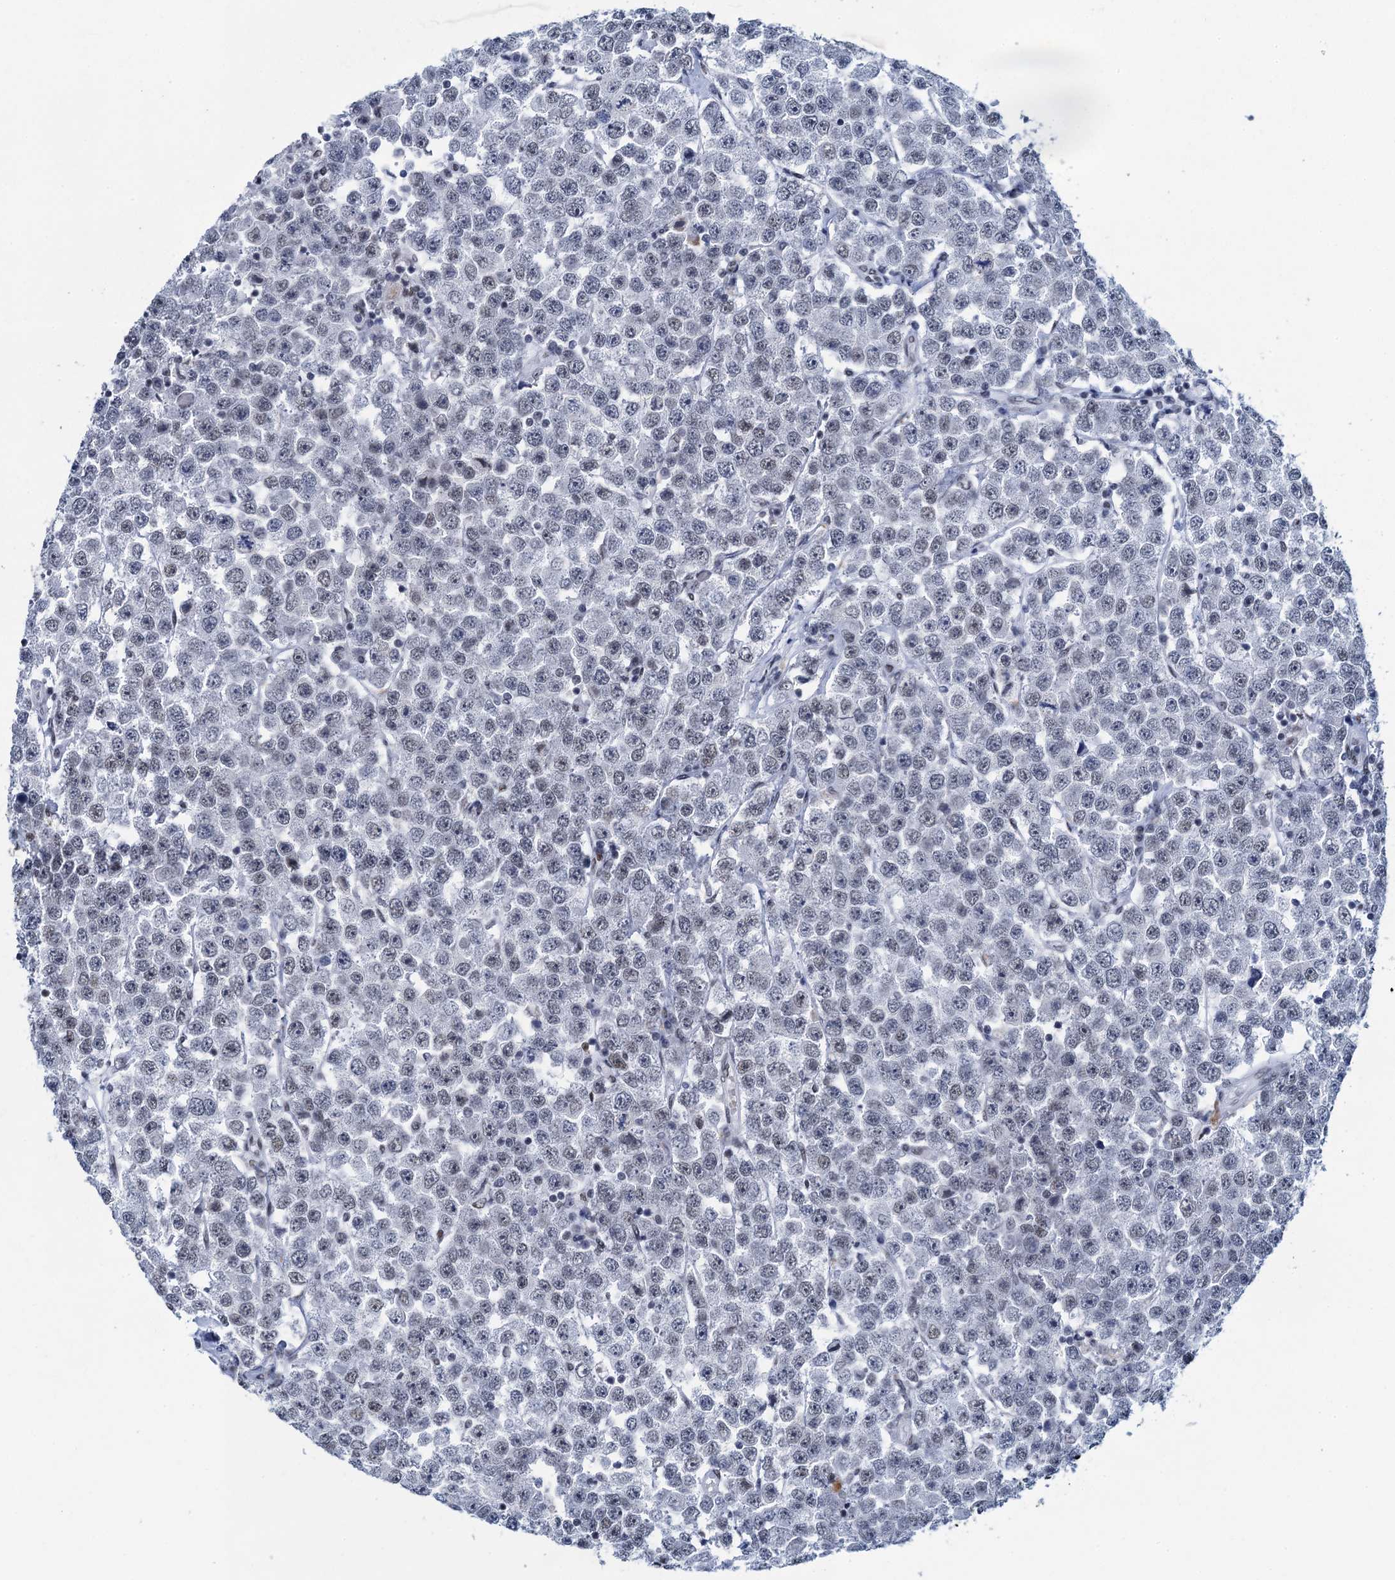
{"staining": {"intensity": "negative", "quantity": "none", "location": "none"}, "tissue": "testis cancer", "cell_type": "Tumor cells", "image_type": "cancer", "snomed": [{"axis": "morphology", "description": "Seminoma, NOS"}, {"axis": "topography", "description": "Testis"}], "caption": "A photomicrograph of seminoma (testis) stained for a protein displays no brown staining in tumor cells. Nuclei are stained in blue.", "gene": "HNRNPUL2", "patient": {"sex": "male", "age": 28}}